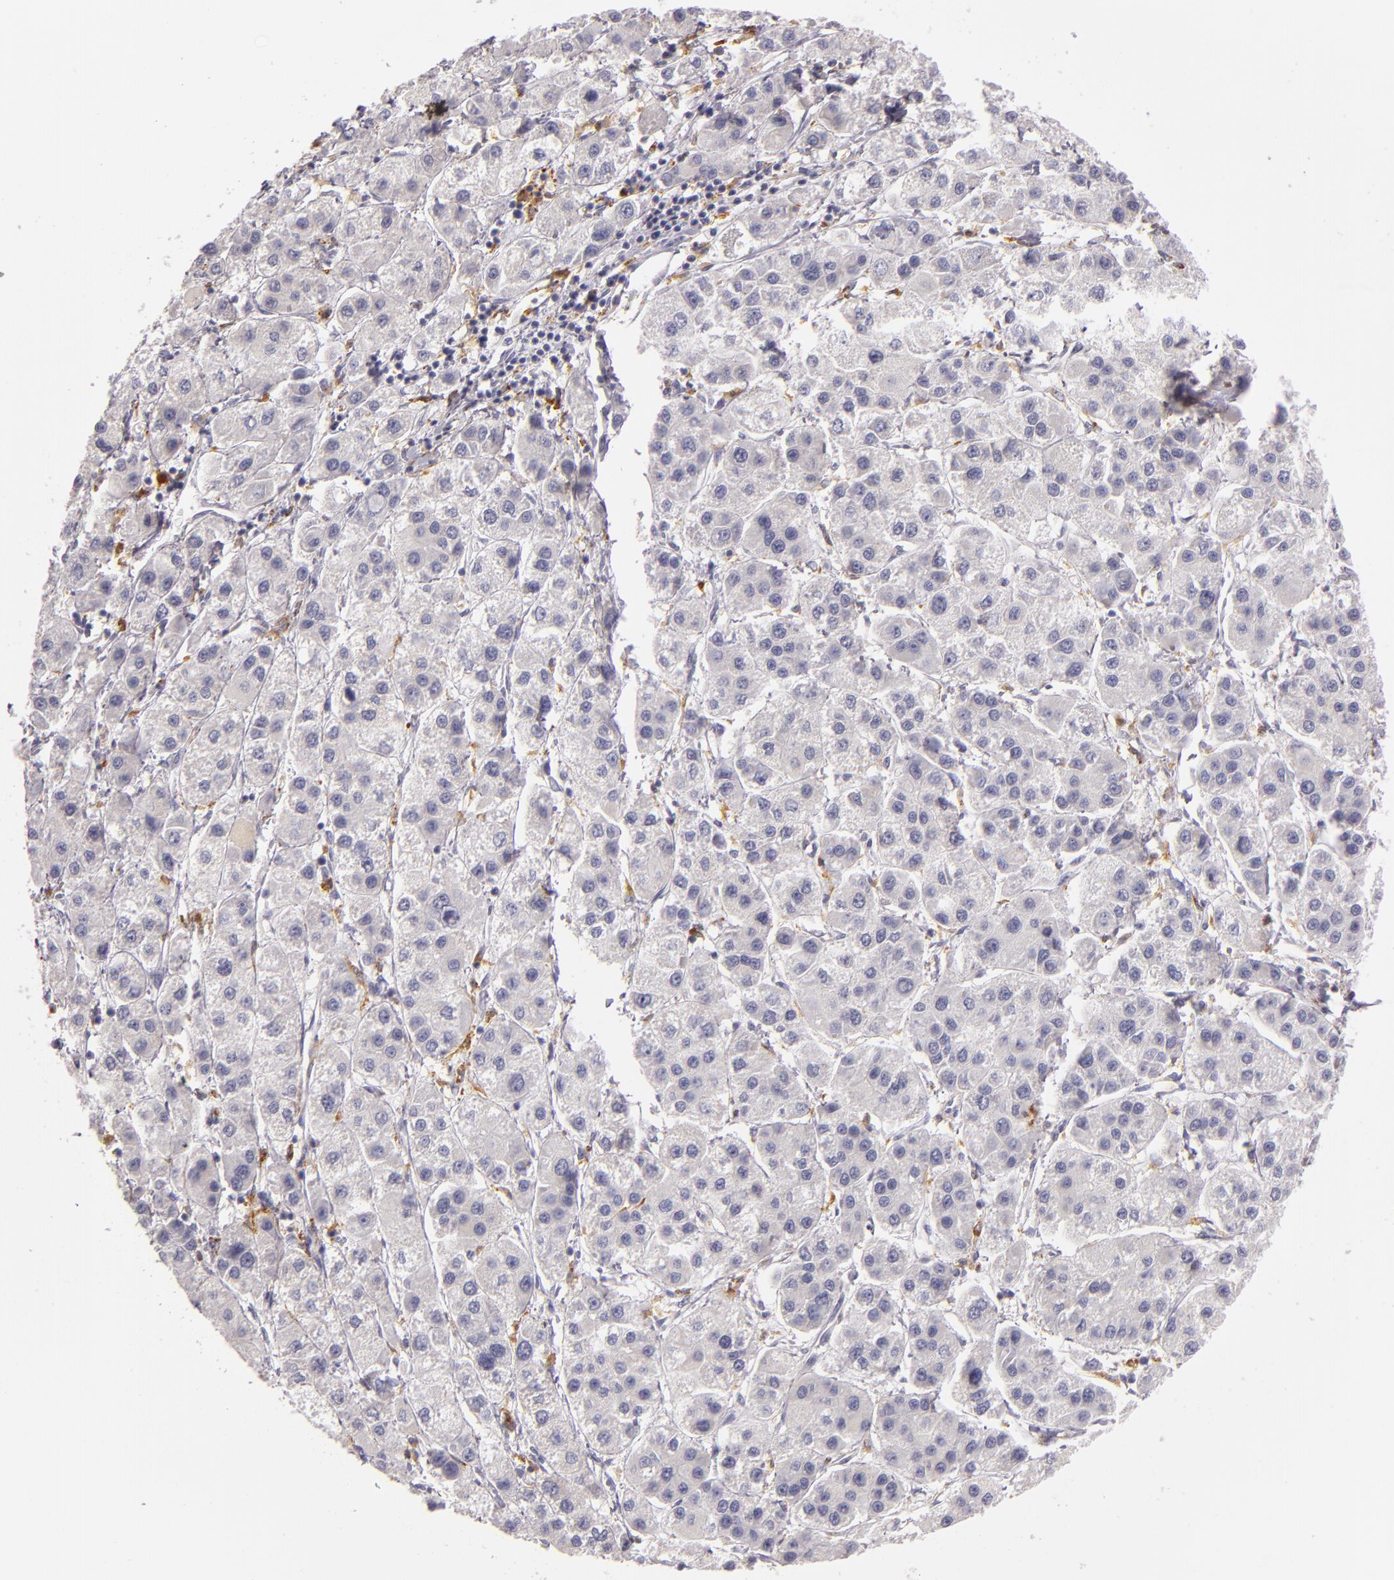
{"staining": {"intensity": "weak", "quantity": "<25%", "location": "cytoplasmic/membranous"}, "tissue": "liver cancer", "cell_type": "Tumor cells", "image_type": "cancer", "snomed": [{"axis": "morphology", "description": "Carcinoma, Hepatocellular, NOS"}, {"axis": "topography", "description": "Liver"}], "caption": "DAB immunohistochemical staining of human liver cancer (hepatocellular carcinoma) displays no significant positivity in tumor cells. The staining is performed using DAB (3,3'-diaminobenzidine) brown chromogen with nuclei counter-stained in using hematoxylin.", "gene": "TLR8", "patient": {"sex": "female", "age": 85}}